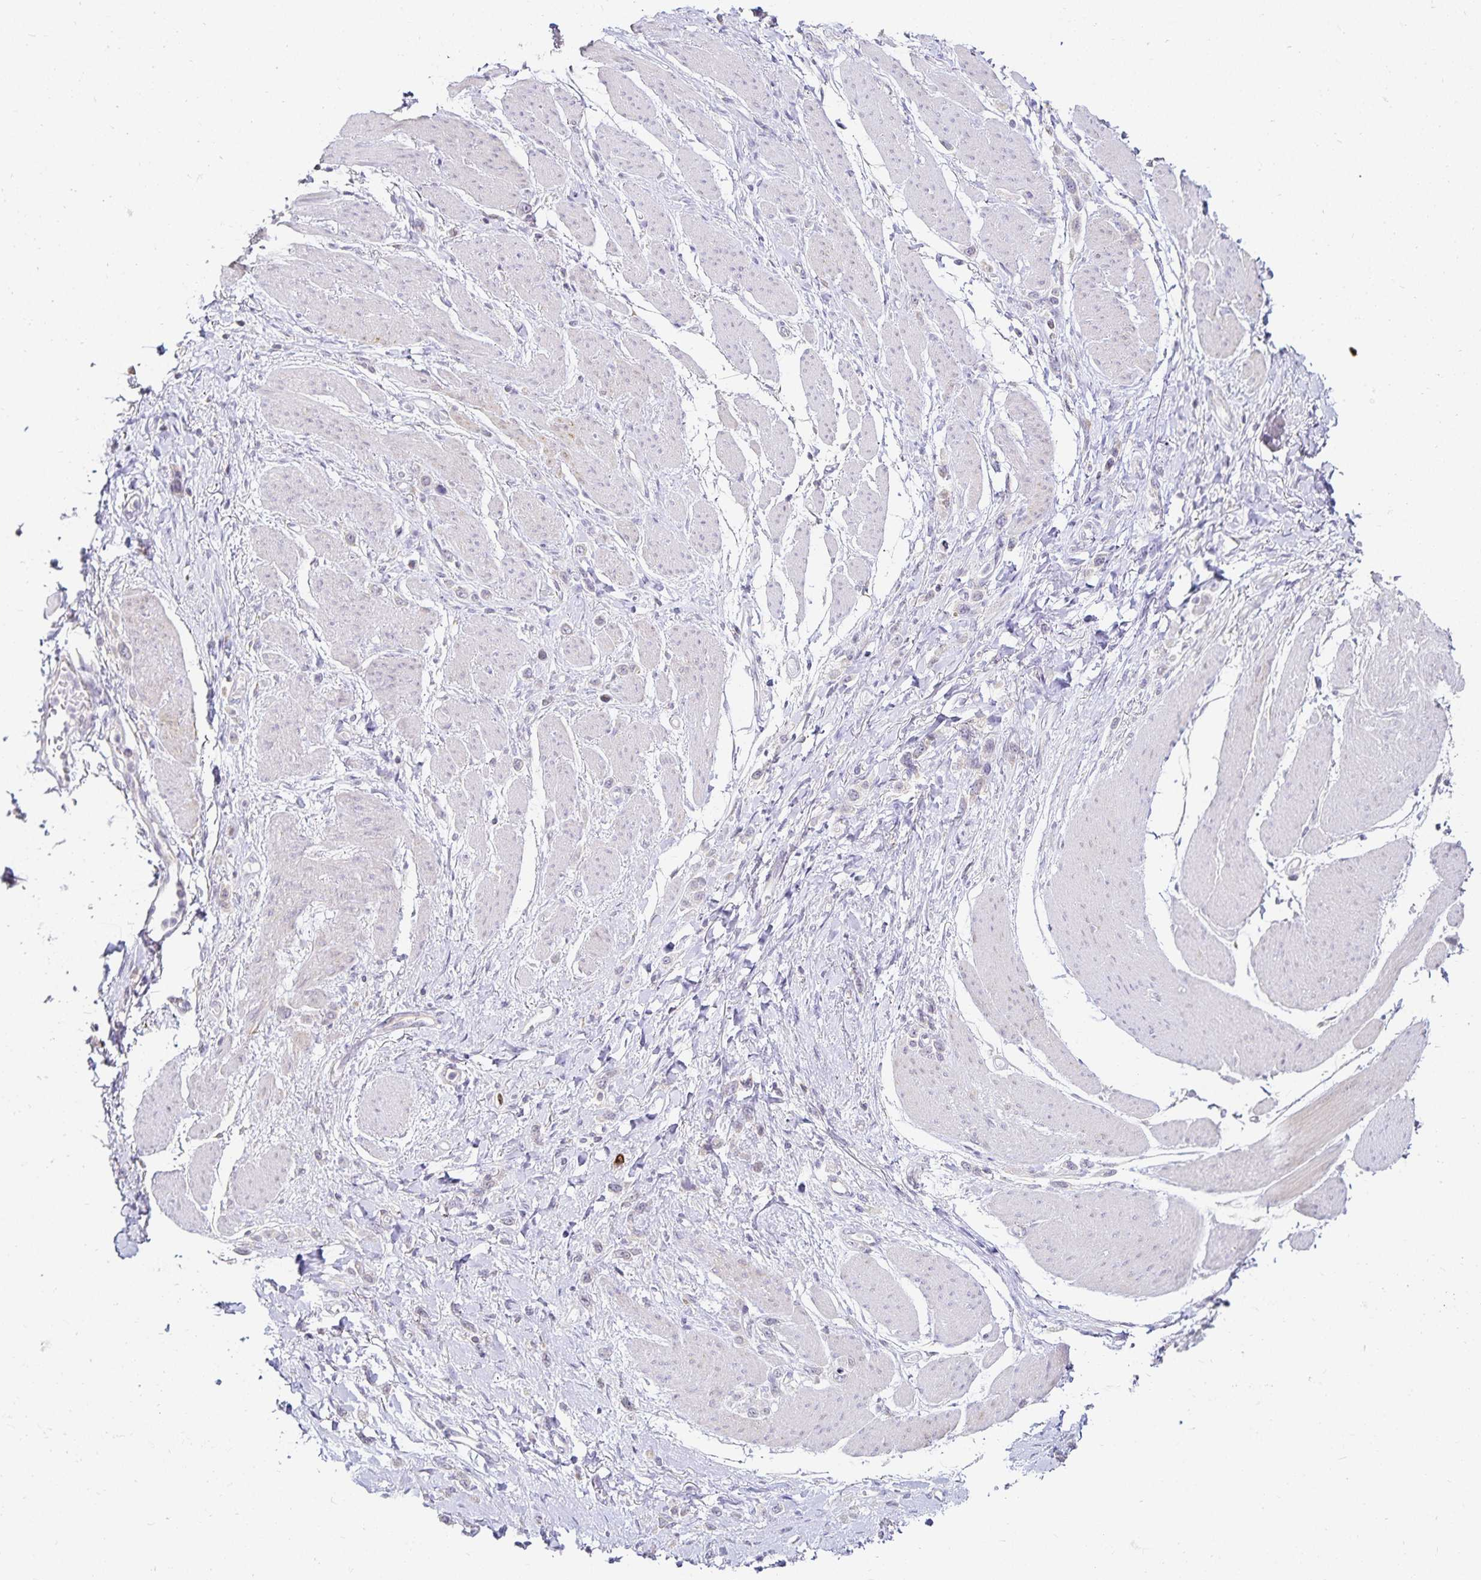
{"staining": {"intensity": "negative", "quantity": "none", "location": "none"}, "tissue": "stomach cancer", "cell_type": "Tumor cells", "image_type": "cancer", "snomed": [{"axis": "morphology", "description": "Adenocarcinoma, NOS"}, {"axis": "topography", "description": "Stomach"}], "caption": "Photomicrograph shows no significant protein expression in tumor cells of adenocarcinoma (stomach). (DAB (3,3'-diaminobenzidine) immunohistochemistry (IHC) with hematoxylin counter stain).", "gene": "GP2", "patient": {"sex": "female", "age": 65}}